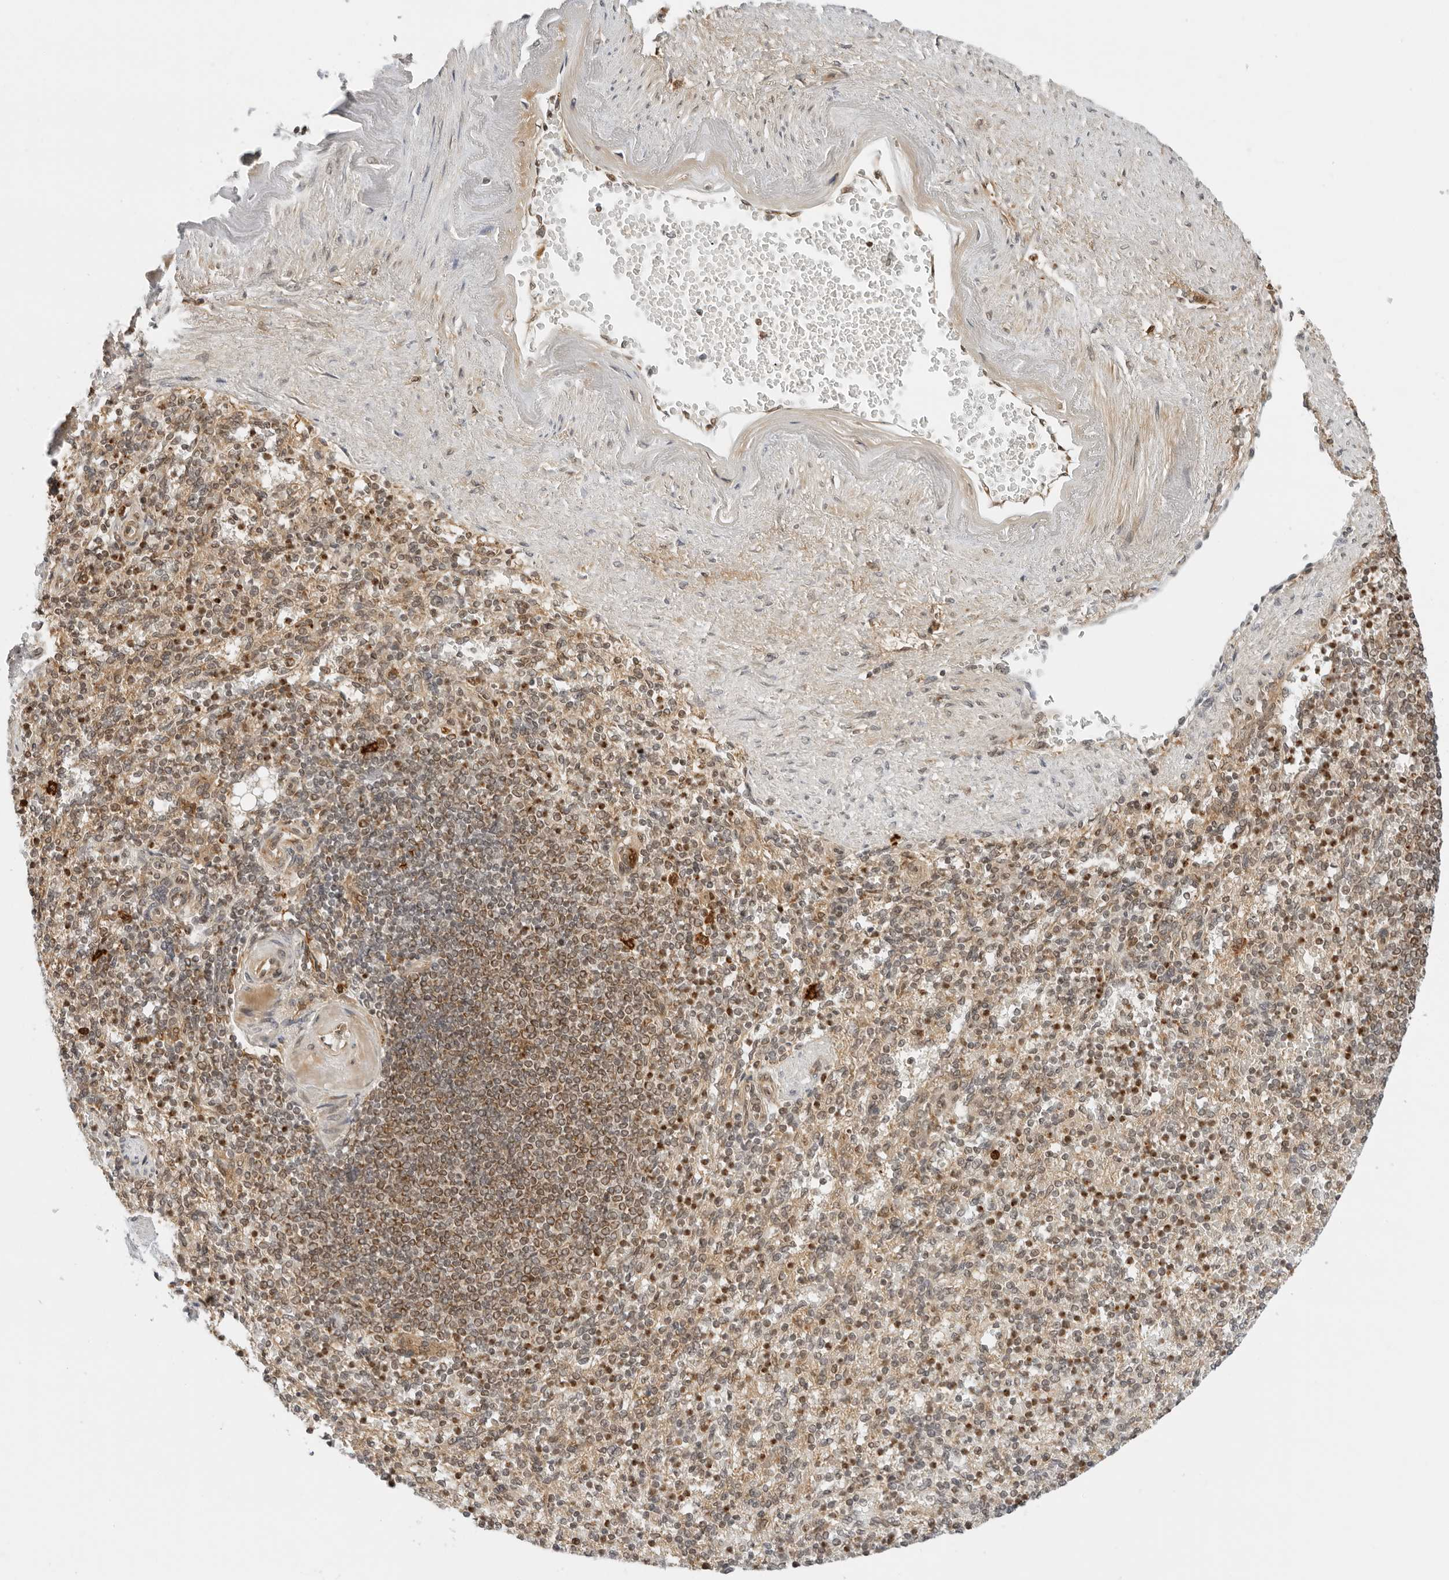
{"staining": {"intensity": "moderate", "quantity": "25%-75%", "location": "cytoplasmic/membranous"}, "tissue": "spleen", "cell_type": "Cells in red pulp", "image_type": "normal", "snomed": [{"axis": "morphology", "description": "Normal tissue, NOS"}, {"axis": "topography", "description": "Spleen"}], "caption": "Immunohistochemical staining of normal spleen shows medium levels of moderate cytoplasmic/membranous positivity in about 25%-75% of cells in red pulp.", "gene": "RC3H1", "patient": {"sex": "female", "age": 74}}